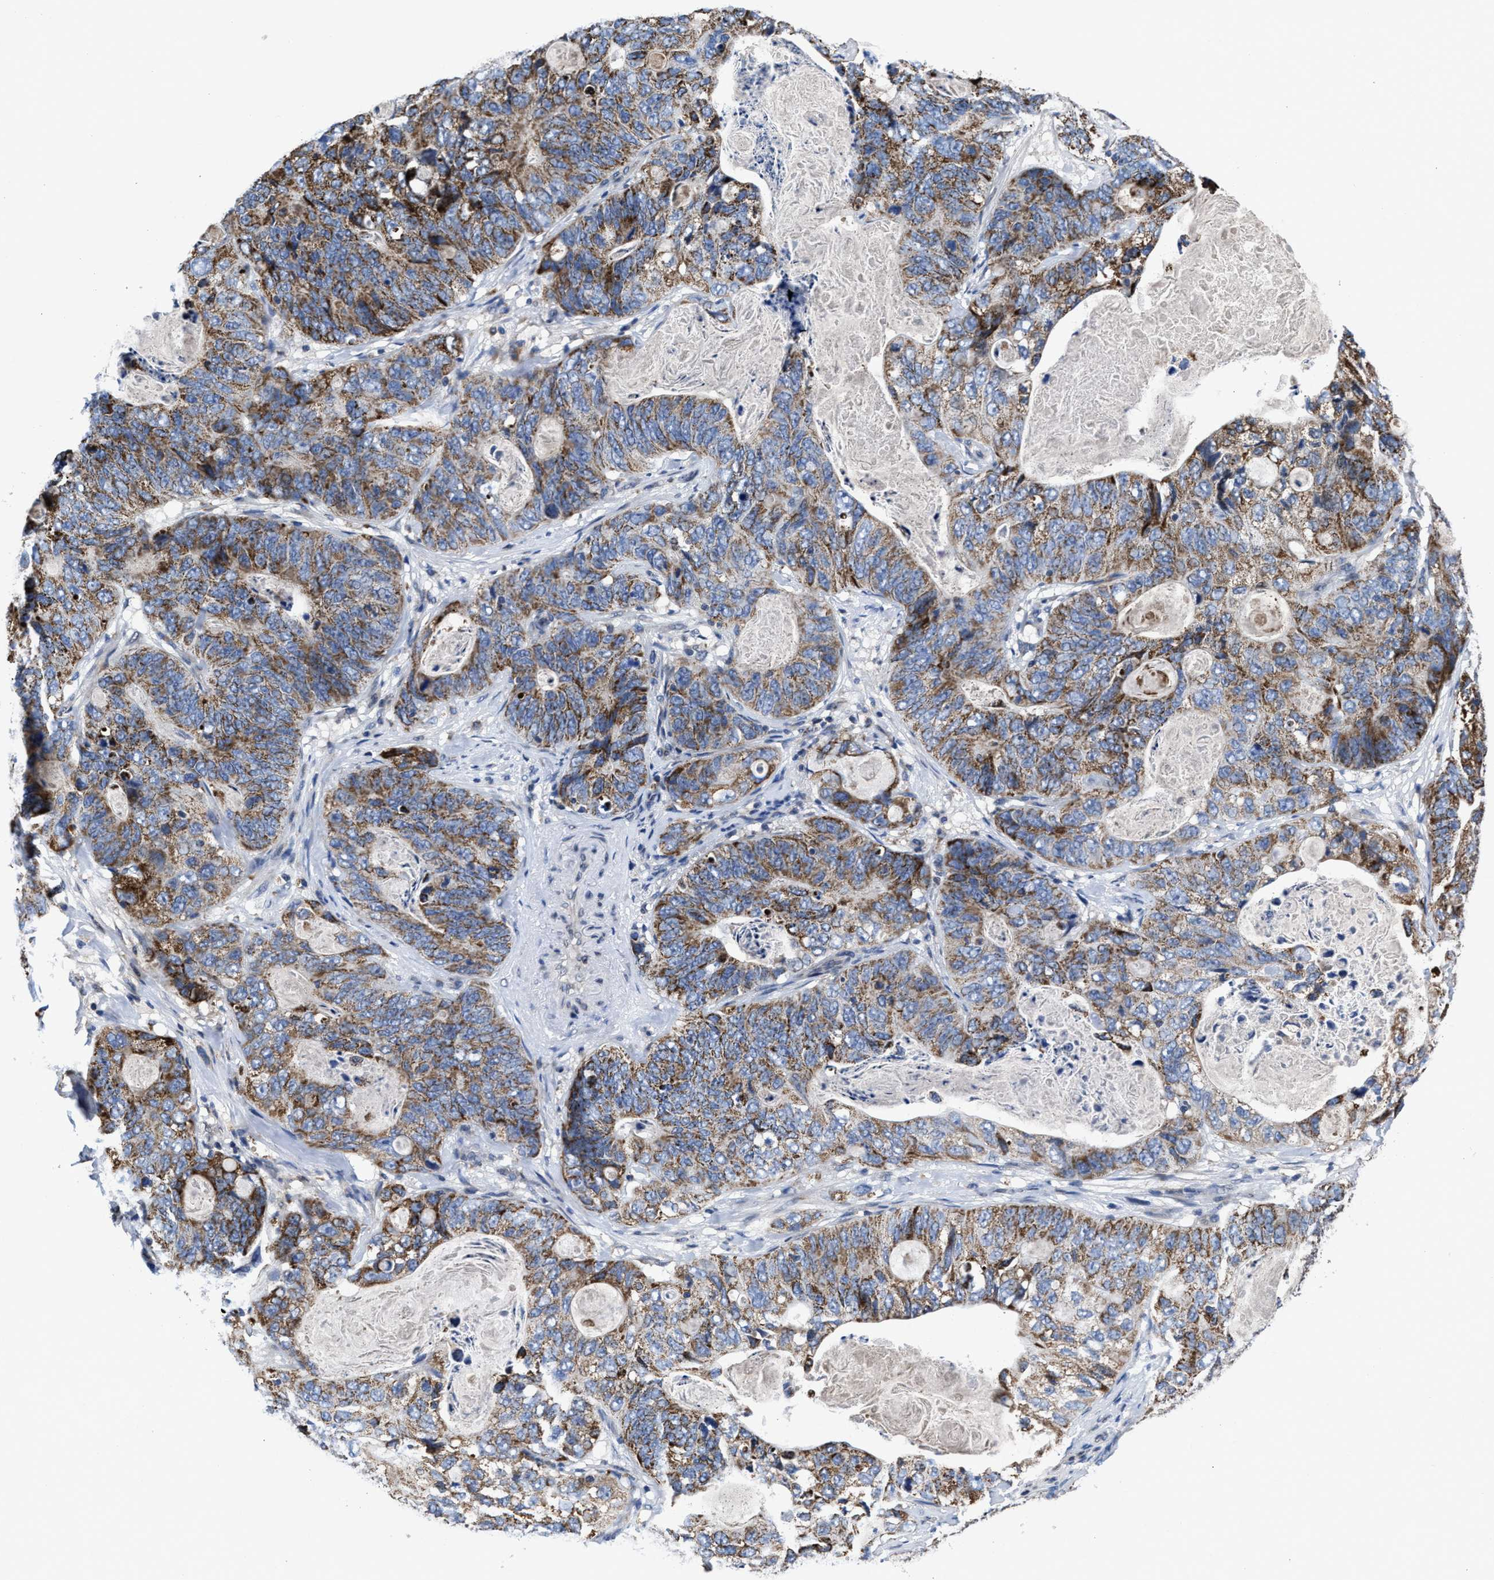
{"staining": {"intensity": "moderate", "quantity": ">75%", "location": "cytoplasmic/membranous"}, "tissue": "stomach cancer", "cell_type": "Tumor cells", "image_type": "cancer", "snomed": [{"axis": "morphology", "description": "Normal tissue, NOS"}, {"axis": "morphology", "description": "Adenocarcinoma, NOS"}, {"axis": "topography", "description": "Stomach"}], "caption": "Protein expression analysis of human stomach cancer reveals moderate cytoplasmic/membranous positivity in about >75% of tumor cells.", "gene": "CACNA1D", "patient": {"sex": "female", "age": 89}}